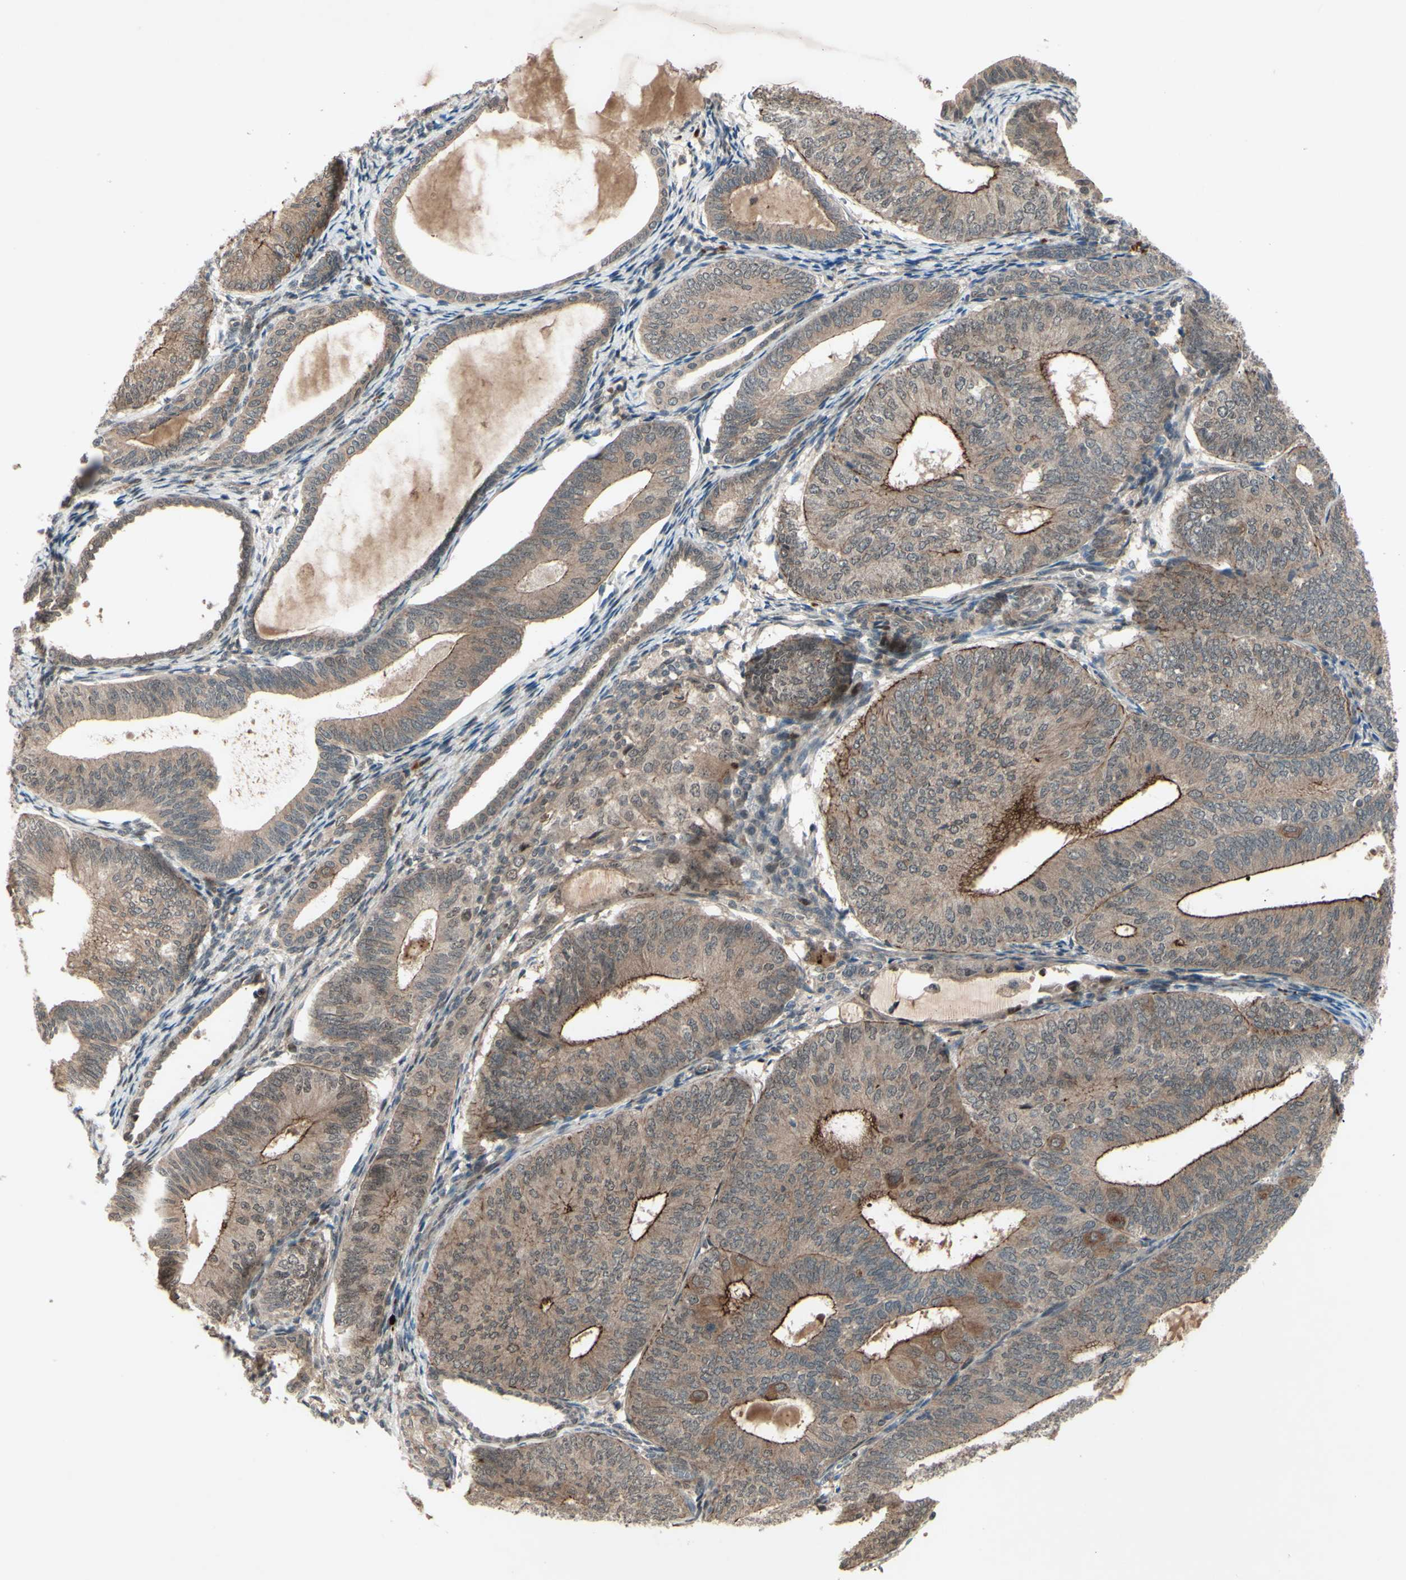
{"staining": {"intensity": "moderate", "quantity": ">75%", "location": "cytoplasmic/membranous"}, "tissue": "endometrial cancer", "cell_type": "Tumor cells", "image_type": "cancer", "snomed": [{"axis": "morphology", "description": "Adenocarcinoma, NOS"}, {"axis": "topography", "description": "Endometrium"}], "caption": "Endometrial cancer stained for a protein displays moderate cytoplasmic/membranous positivity in tumor cells. Nuclei are stained in blue.", "gene": "MLF2", "patient": {"sex": "female", "age": 81}}